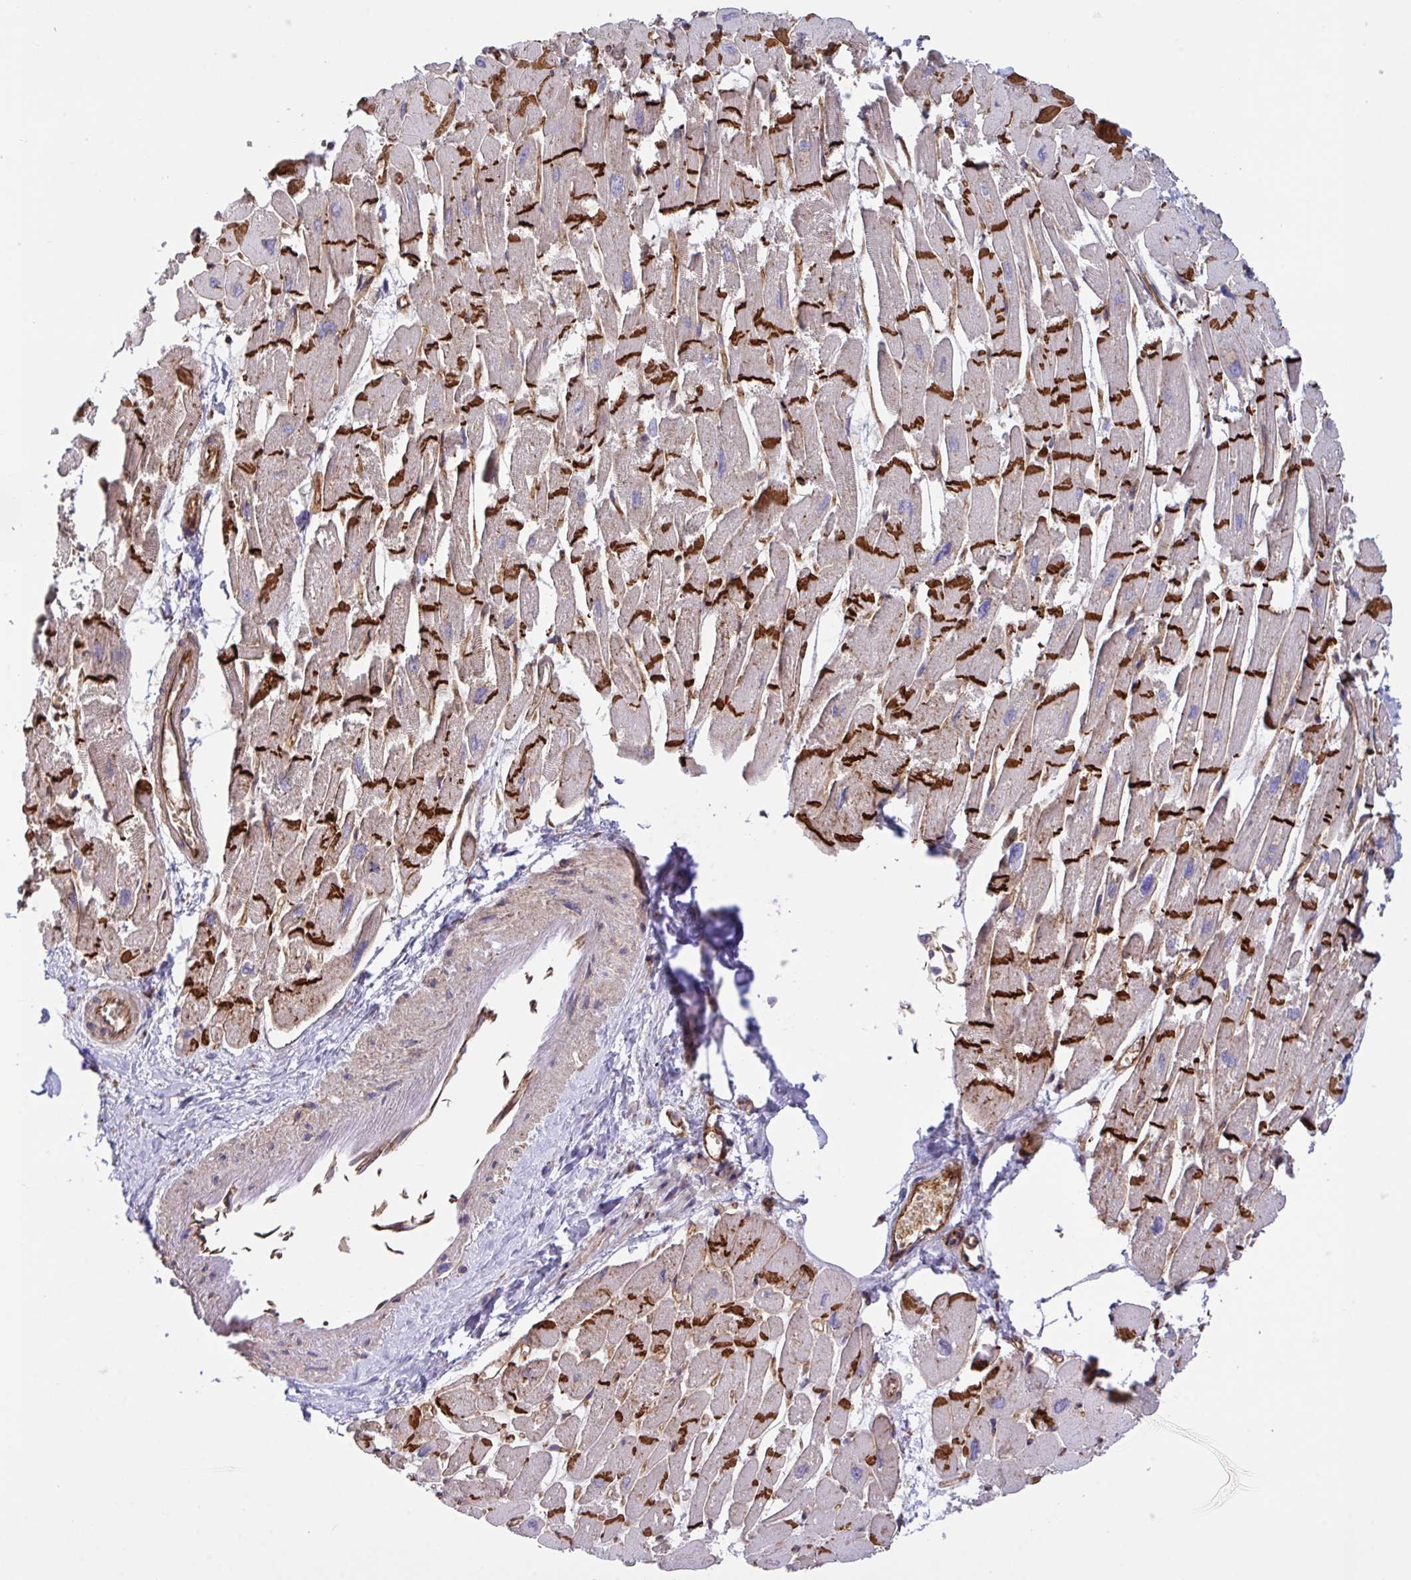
{"staining": {"intensity": "strong", "quantity": ">75%", "location": "cytoplasmic/membranous"}, "tissue": "heart muscle", "cell_type": "Cardiomyocytes", "image_type": "normal", "snomed": [{"axis": "morphology", "description": "Normal tissue, NOS"}, {"axis": "topography", "description": "Heart"}], "caption": "An IHC image of normal tissue is shown. Protein staining in brown highlights strong cytoplasmic/membranous positivity in heart muscle within cardiomyocytes.", "gene": "C4orf36", "patient": {"sex": "male", "age": 54}}